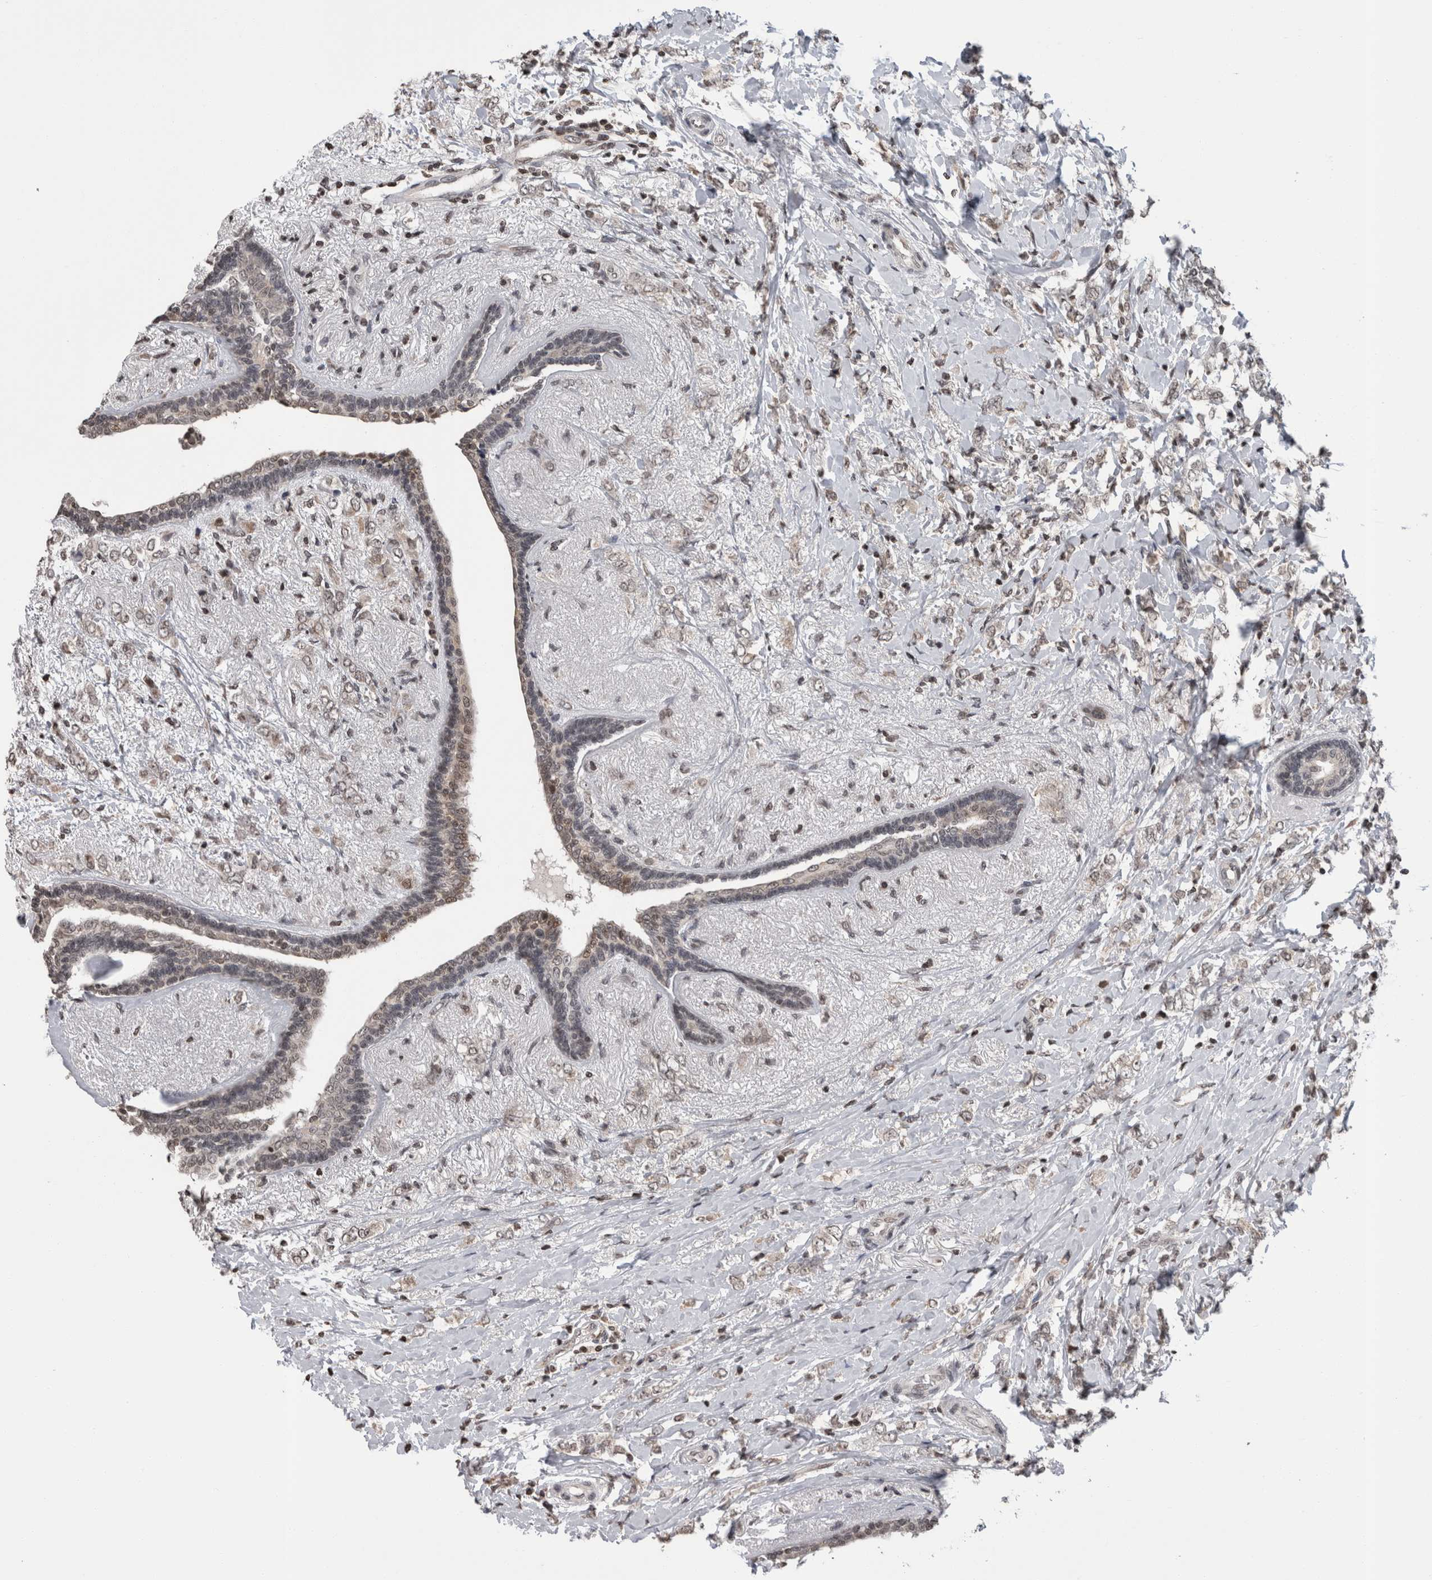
{"staining": {"intensity": "weak", "quantity": "25%-75%", "location": "cytoplasmic/membranous"}, "tissue": "breast cancer", "cell_type": "Tumor cells", "image_type": "cancer", "snomed": [{"axis": "morphology", "description": "Normal tissue, NOS"}, {"axis": "morphology", "description": "Lobular carcinoma"}, {"axis": "topography", "description": "Breast"}], "caption": "Human breast lobular carcinoma stained with a brown dye shows weak cytoplasmic/membranous positive positivity in about 25%-75% of tumor cells.", "gene": "ZBTB11", "patient": {"sex": "female", "age": 47}}